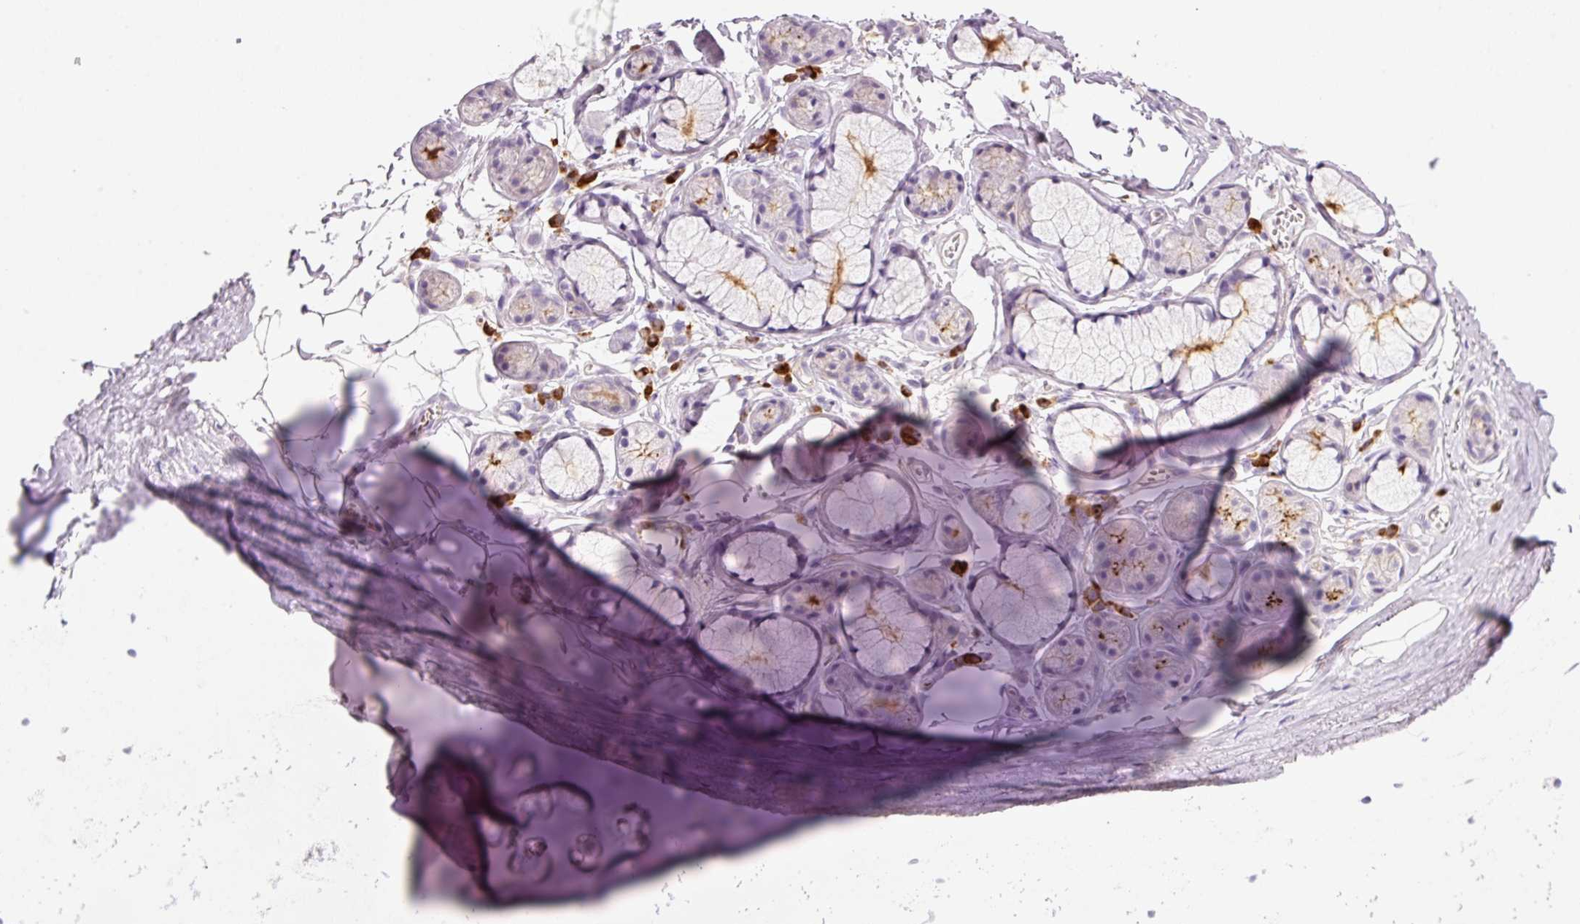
{"staining": {"intensity": "negative", "quantity": "none", "location": "none"}, "tissue": "adipose tissue", "cell_type": "Adipocytes", "image_type": "normal", "snomed": [{"axis": "morphology", "description": "Normal tissue, NOS"}, {"axis": "topography", "description": "Cartilage tissue"}, {"axis": "topography", "description": "Bronchus"}, {"axis": "topography", "description": "Peripheral nerve tissue"}], "caption": "DAB immunohistochemical staining of benign human adipose tissue displays no significant expression in adipocytes.", "gene": "KLF1", "patient": {"sex": "female", "age": 59}}